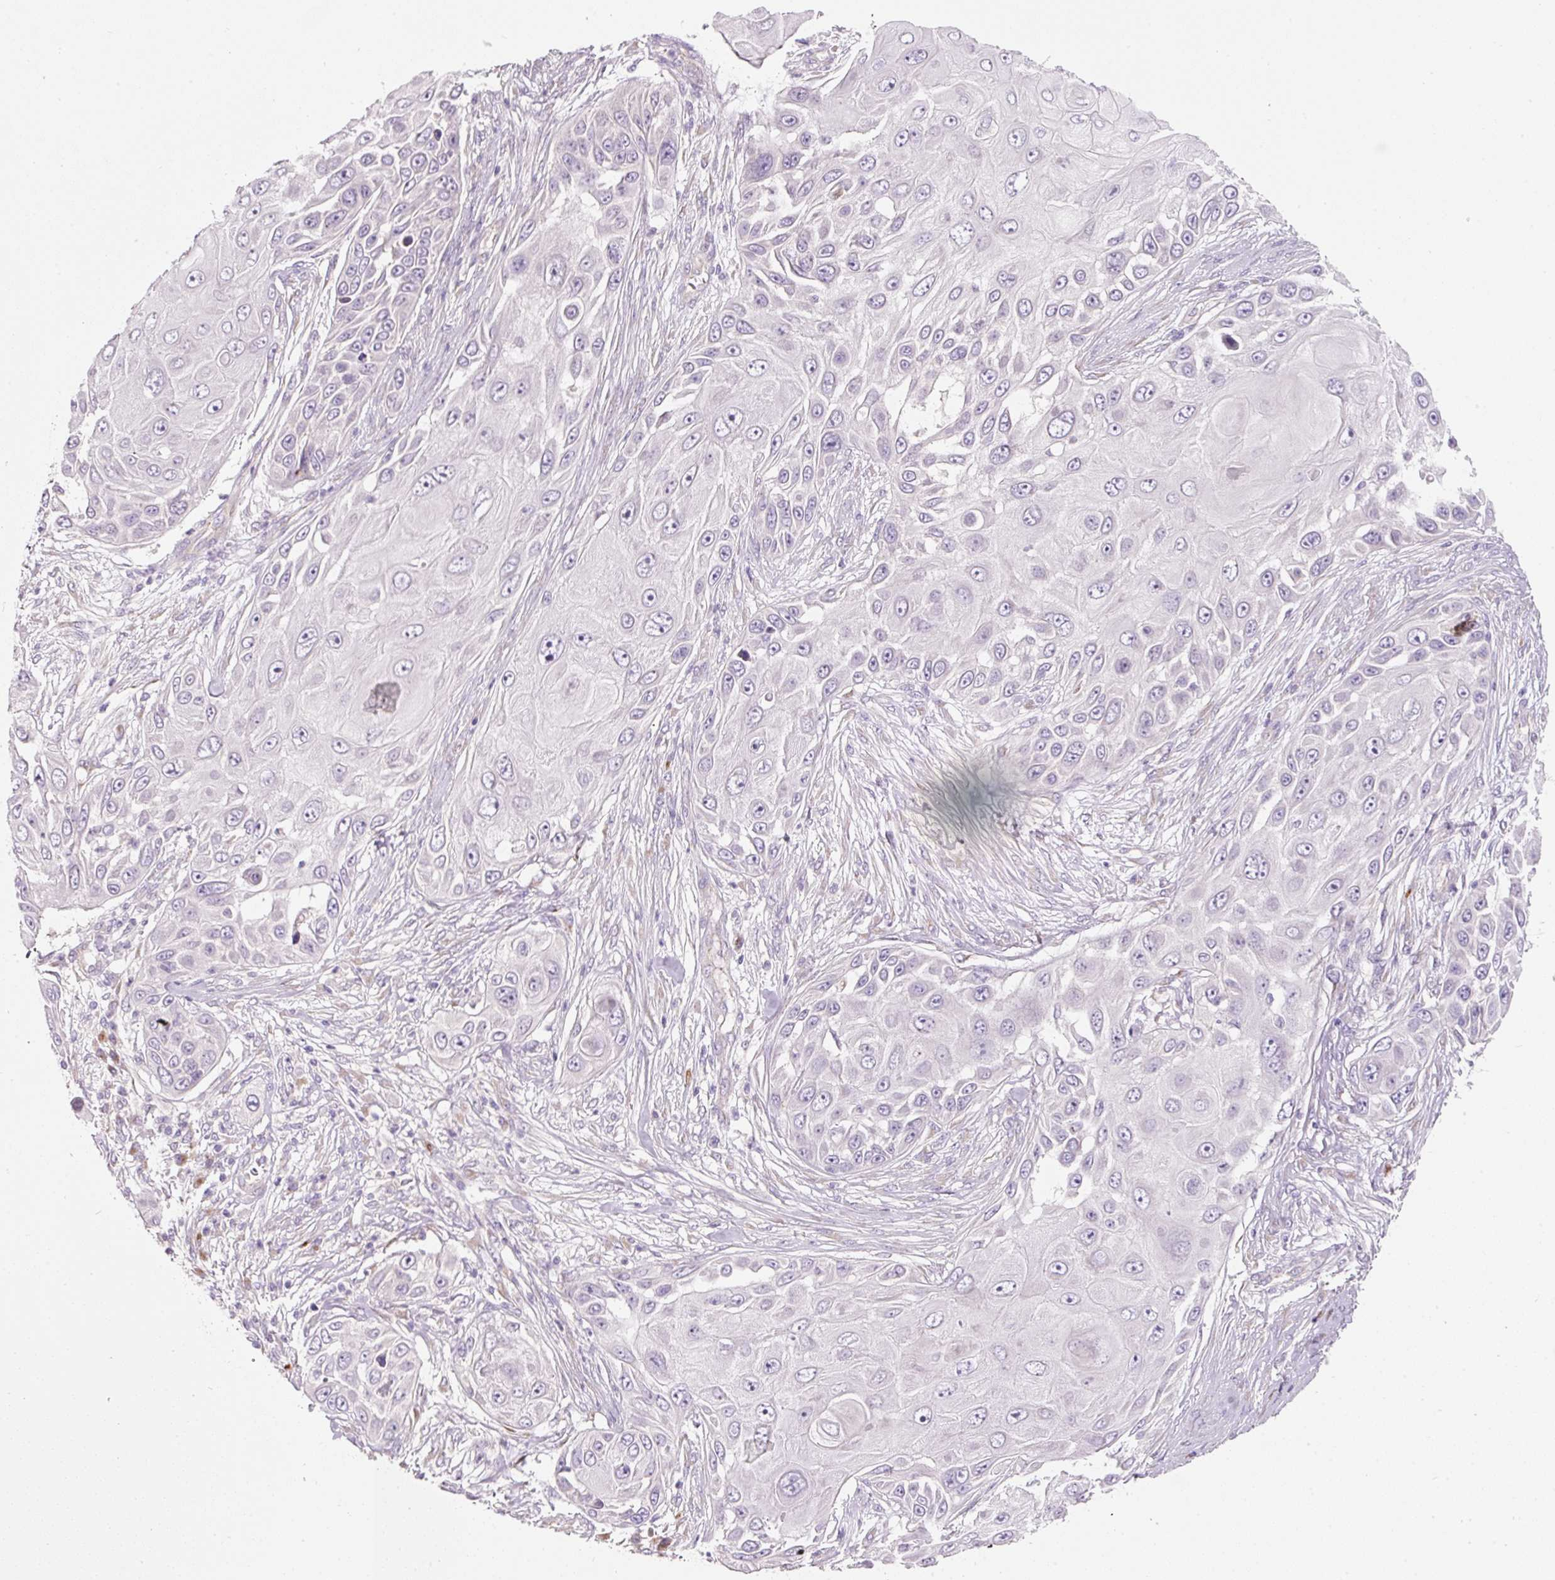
{"staining": {"intensity": "negative", "quantity": "none", "location": "none"}, "tissue": "skin cancer", "cell_type": "Tumor cells", "image_type": "cancer", "snomed": [{"axis": "morphology", "description": "Squamous cell carcinoma, NOS"}, {"axis": "topography", "description": "Skin"}], "caption": "This histopathology image is of skin squamous cell carcinoma stained with IHC to label a protein in brown with the nuclei are counter-stained blue. There is no staining in tumor cells. (Immunohistochemistry, brightfield microscopy, high magnification).", "gene": "NBPF11", "patient": {"sex": "female", "age": 44}}